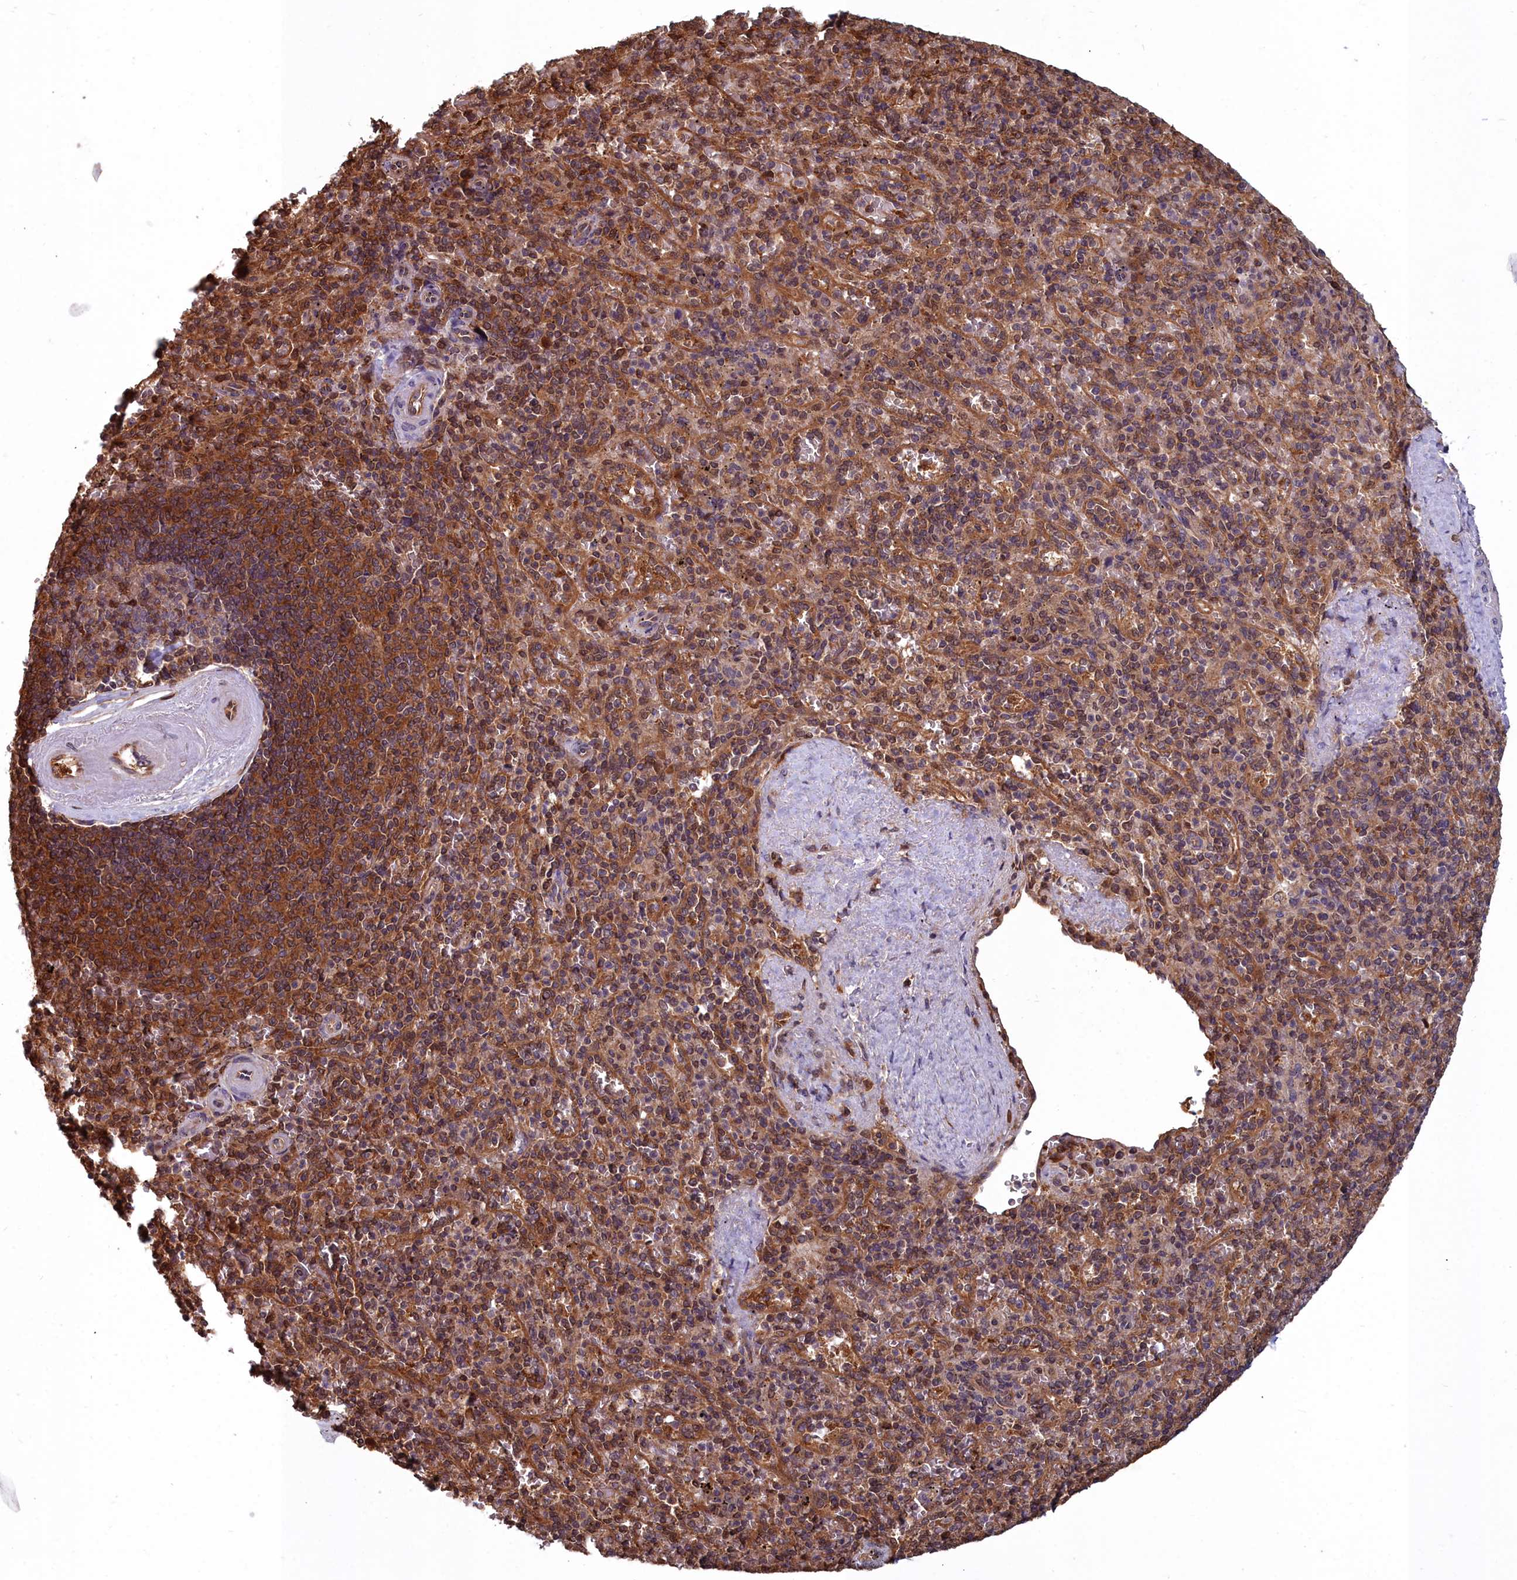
{"staining": {"intensity": "moderate", "quantity": "25%-75%", "location": "cytoplasmic/membranous"}, "tissue": "spleen", "cell_type": "Cells in red pulp", "image_type": "normal", "snomed": [{"axis": "morphology", "description": "Normal tissue, NOS"}, {"axis": "topography", "description": "Spleen"}], "caption": "Protein expression analysis of unremarkable spleen reveals moderate cytoplasmic/membranous expression in approximately 25%-75% of cells in red pulp.", "gene": "GFRA2", "patient": {"sex": "male", "age": 82}}